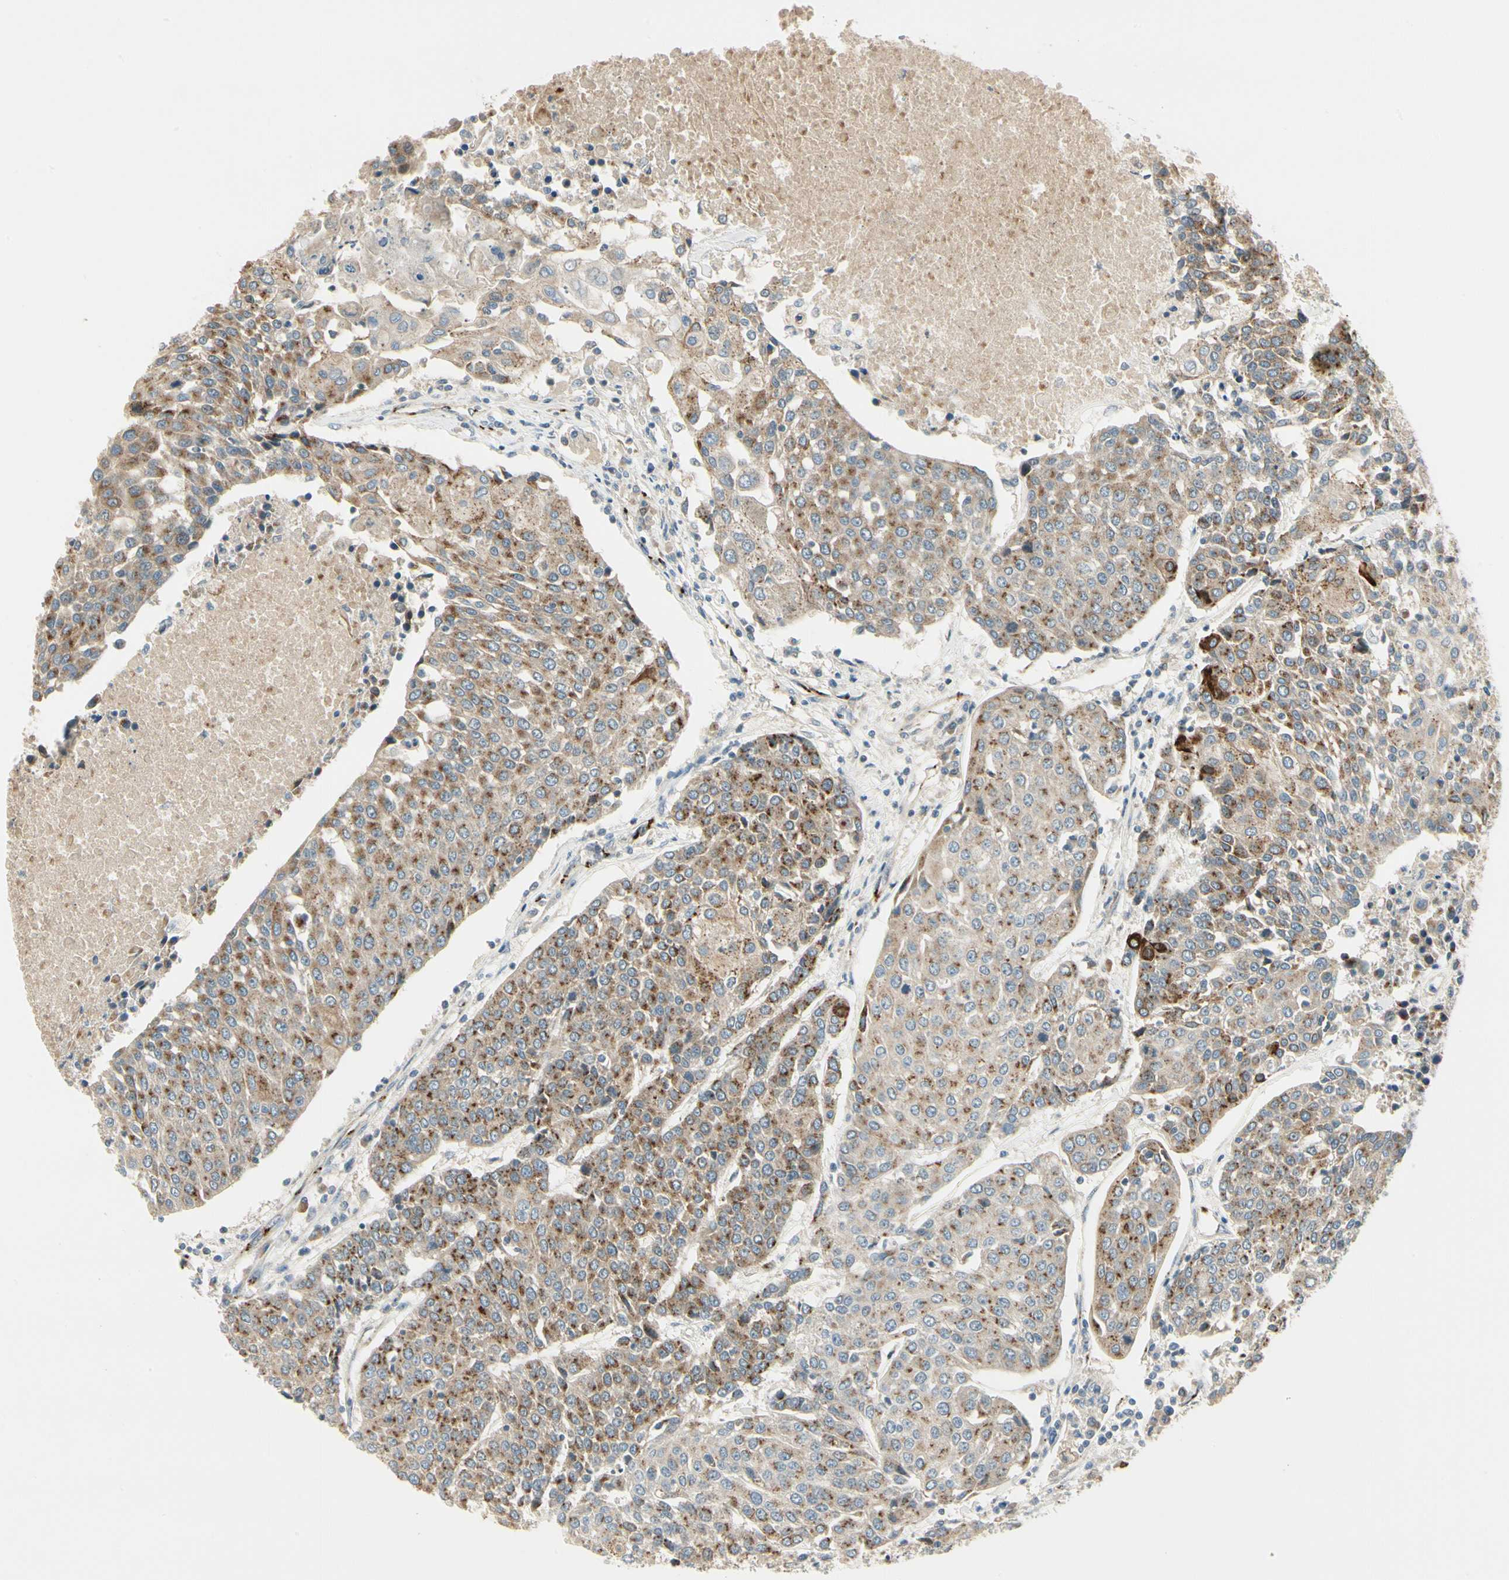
{"staining": {"intensity": "moderate", "quantity": ">75%", "location": "cytoplasmic/membranous"}, "tissue": "urothelial cancer", "cell_type": "Tumor cells", "image_type": "cancer", "snomed": [{"axis": "morphology", "description": "Urothelial carcinoma, High grade"}, {"axis": "topography", "description": "Urinary bladder"}], "caption": "Moderate cytoplasmic/membranous protein staining is appreciated in approximately >75% of tumor cells in urothelial cancer.", "gene": "MANSC1", "patient": {"sex": "female", "age": 85}}